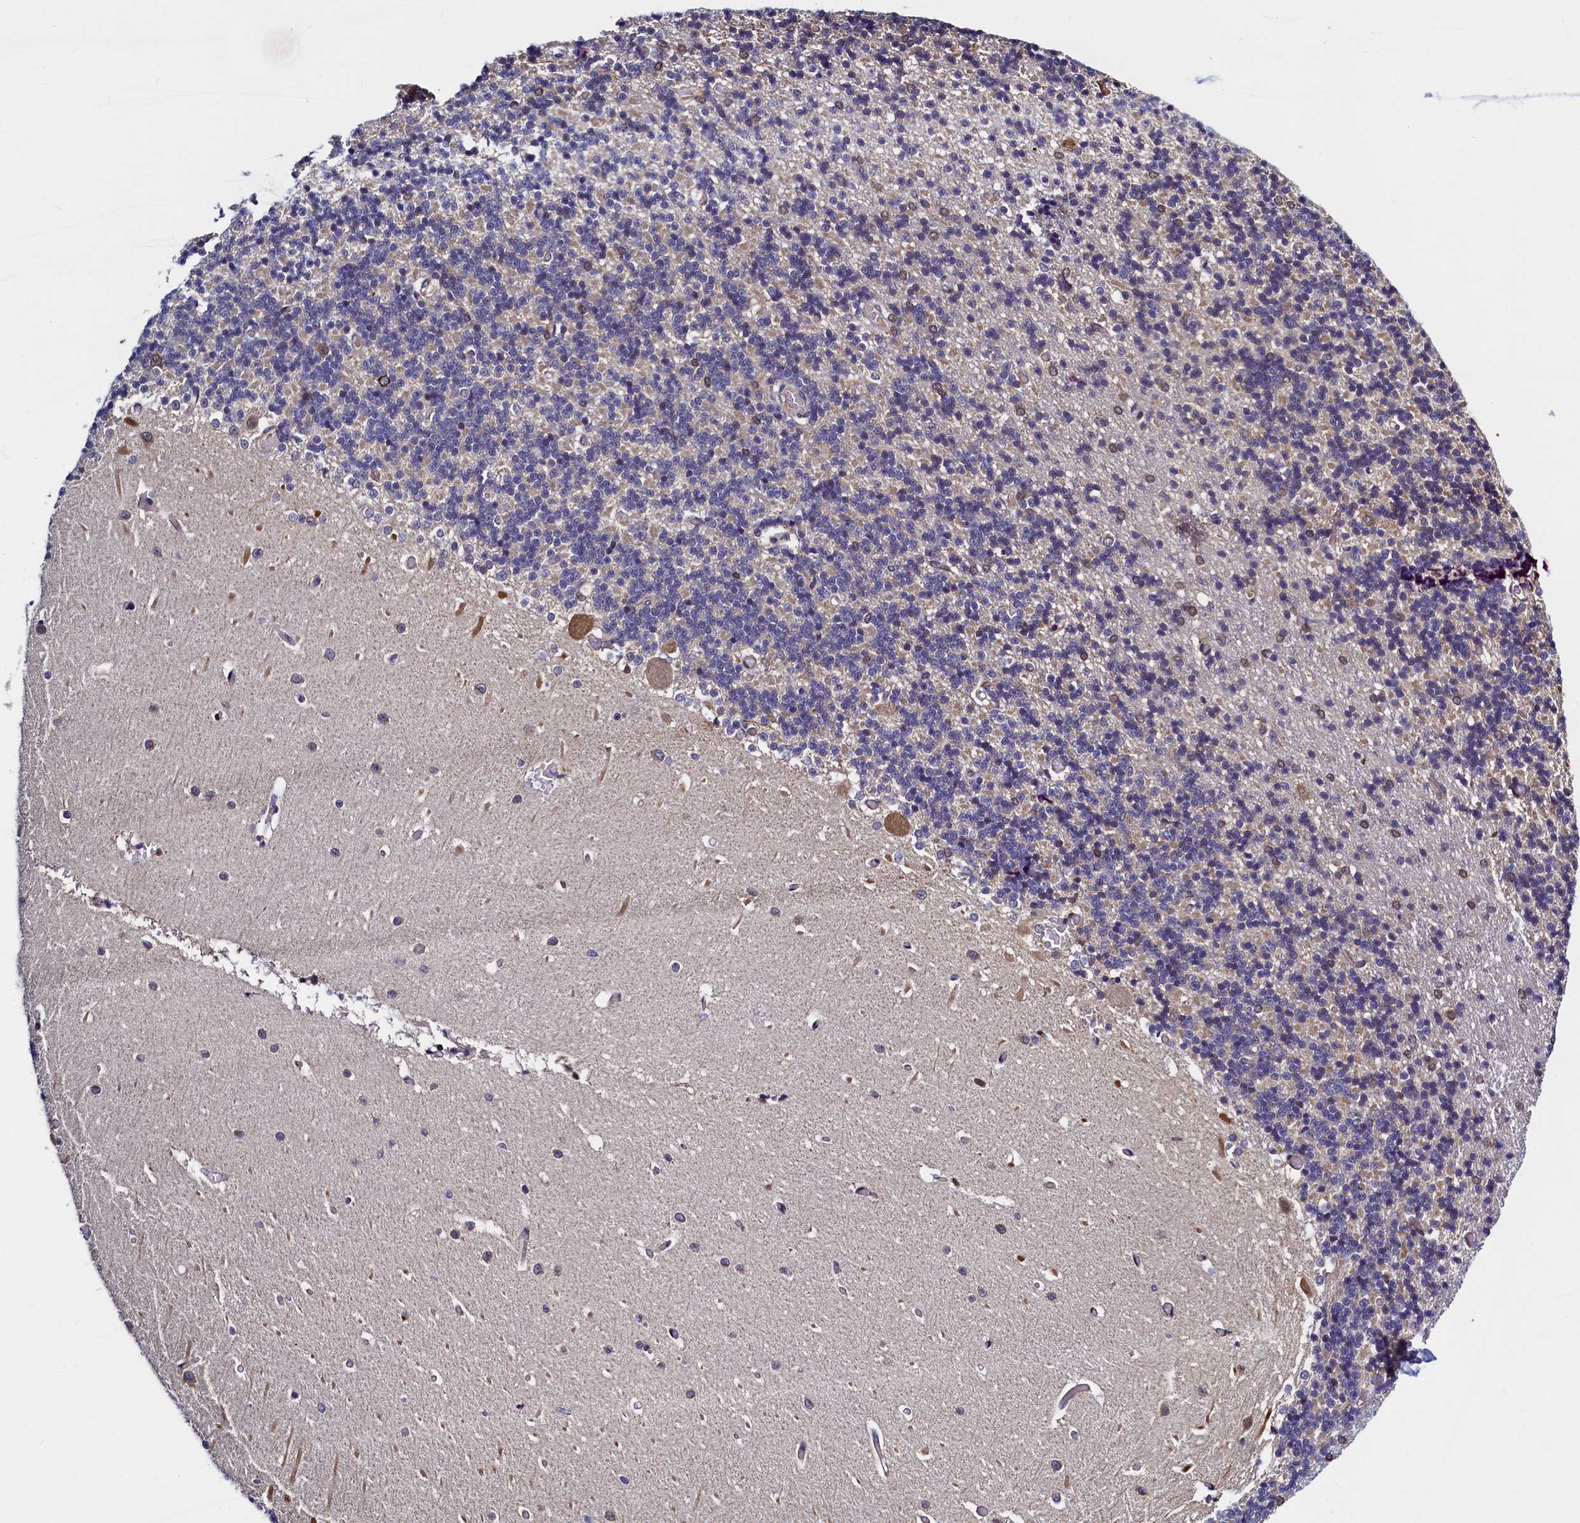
{"staining": {"intensity": "weak", "quantity": "25%-75%", "location": "cytoplasmic/membranous"}, "tissue": "cerebellum", "cell_type": "Cells in granular layer", "image_type": "normal", "snomed": [{"axis": "morphology", "description": "Normal tissue, NOS"}, {"axis": "topography", "description": "Cerebellum"}], "caption": "A photomicrograph of human cerebellum stained for a protein exhibits weak cytoplasmic/membranous brown staining in cells in granular layer. Using DAB (brown) and hematoxylin (blue) stains, captured at high magnification using brightfield microscopy.", "gene": "SLC16A14", "patient": {"sex": "male", "age": 37}}